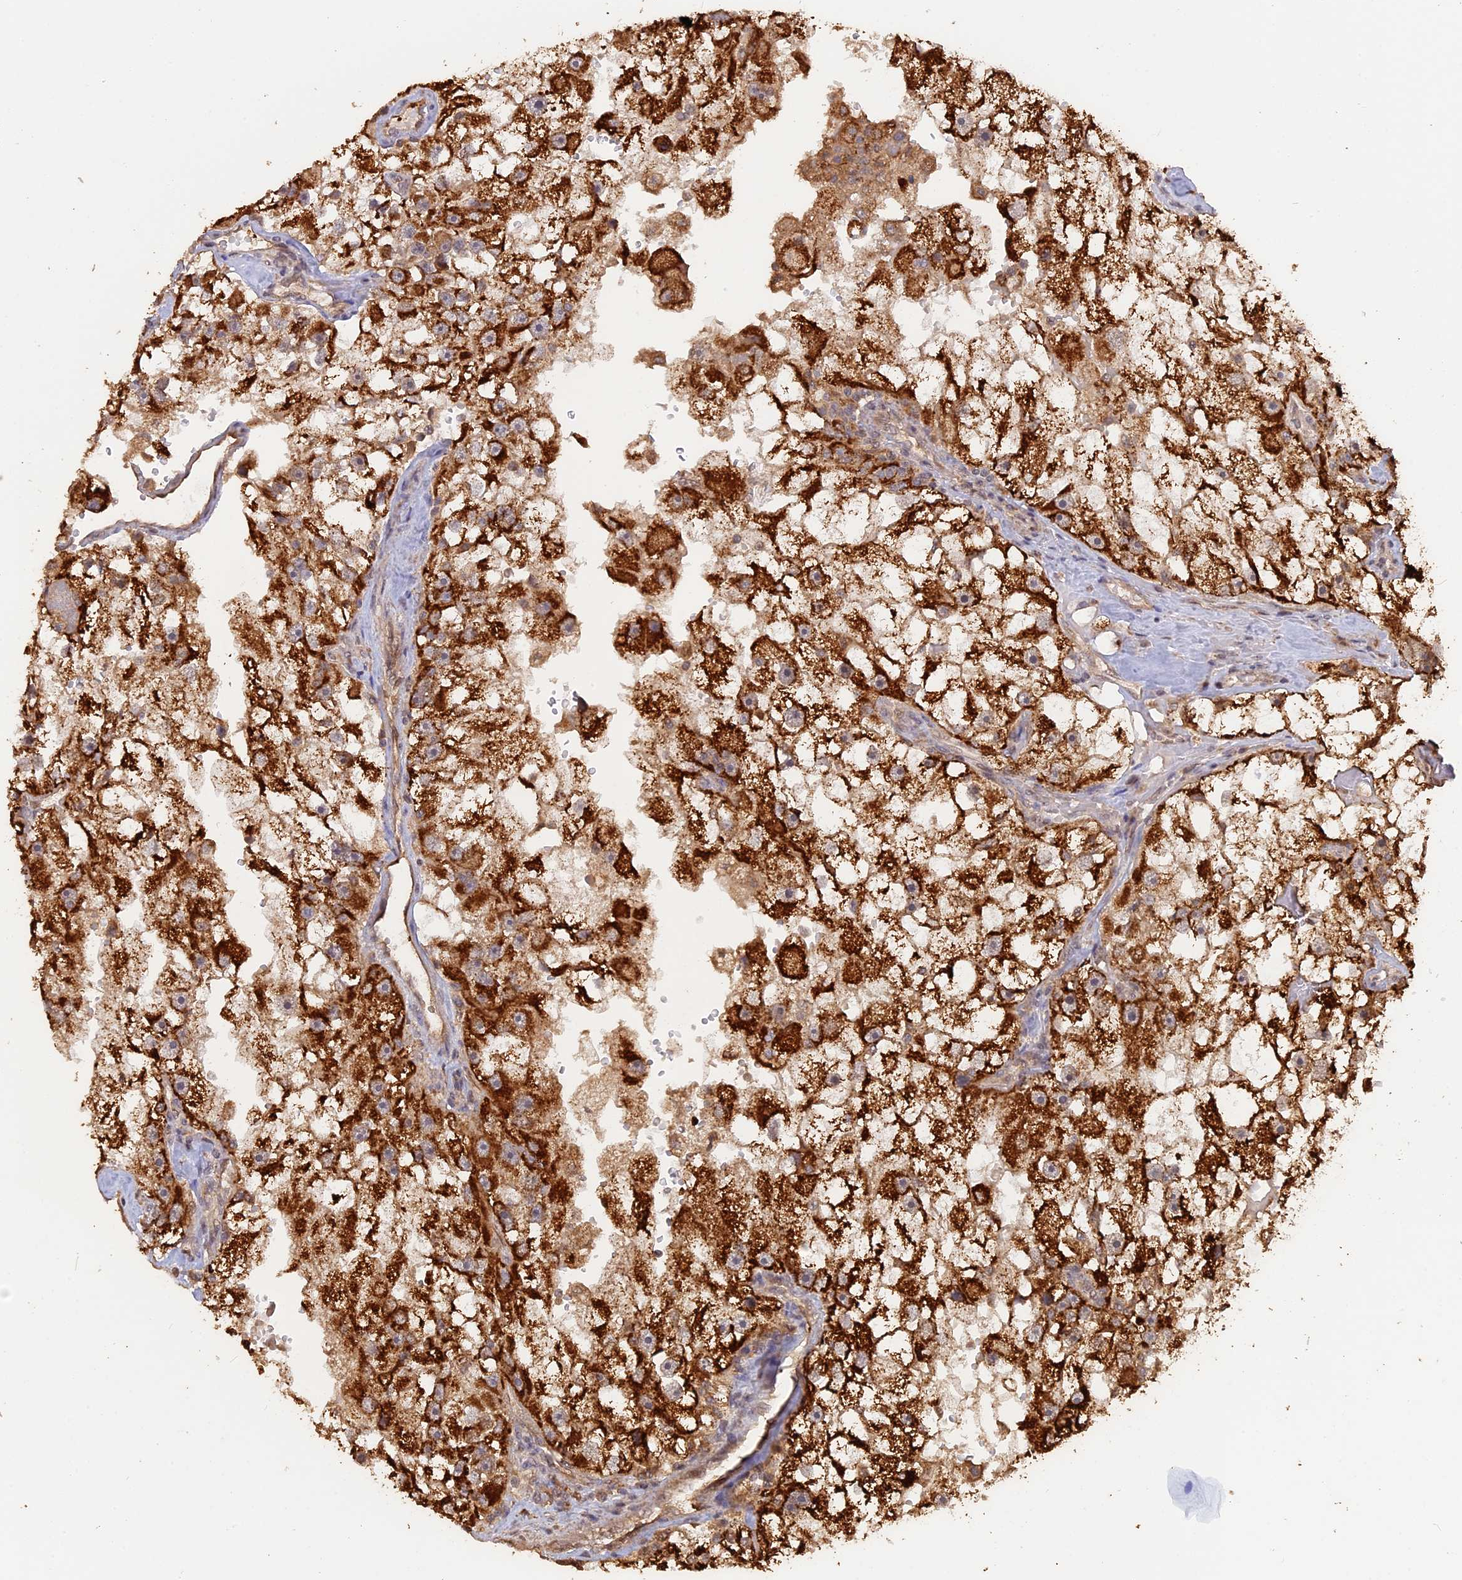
{"staining": {"intensity": "strong", "quantity": ">75%", "location": "cytoplasmic/membranous"}, "tissue": "renal cancer", "cell_type": "Tumor cells", "image_type": "cancer", "snomed": [{"axis": "morphology", "description": "Adenocarcinoma, NOS"}, {"axis": "topography", "description": "Kidney"}], "caption": "Tumor cells demonstrate high levels of strong cytoplasmic/membranous expression in approximately >75% of cells in renal adenocarcinoma. (Stains: DAB in brown, nuclei in blue, Microscopy: brightfield microscopy at high magnification).", "gene": "FAM210B", "patient": {"sex": "male", "age": 63}}